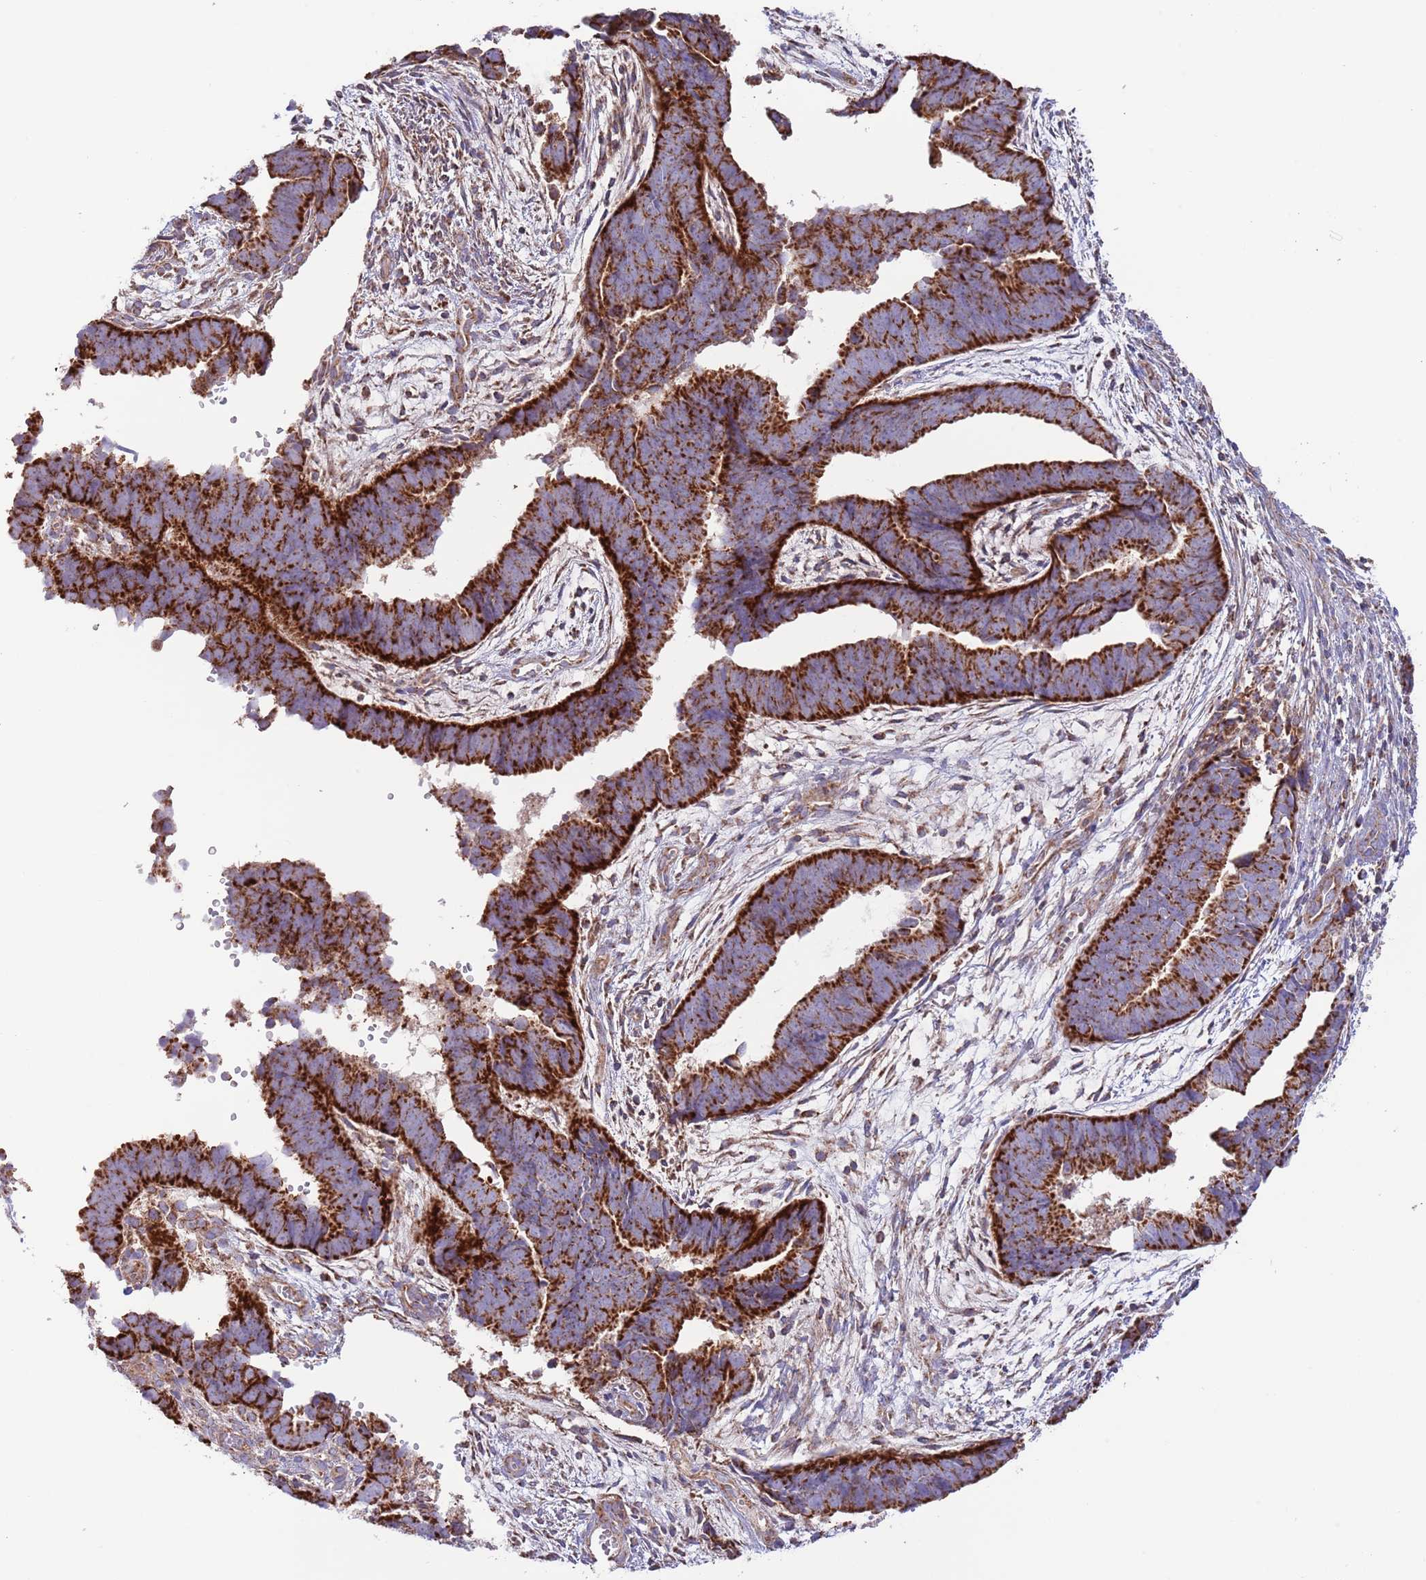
{"staining": {"intensity": "strong", "quantity": ">75%", "location": "cytoplasmic/membranous"}, "tissue": "endometrial cancer", "cell_type": "Tumor cells", "image_type": "cancer", "snomed": [{"axis": "morphology", "description": "Adenocarcinoma, NOS"}, {"axis": "topography", "description": "Endometrium"}], "caption": "Tumor cells demonstrate strong cytoplasmic/membranous positivity in approximately >75% of cells in endometrial cancer. The protein of interest is shown in brown color, while the nuclei are stained blue.", "gene": "DNAJA3", "patient": {"sex": "female", "age": 75}}